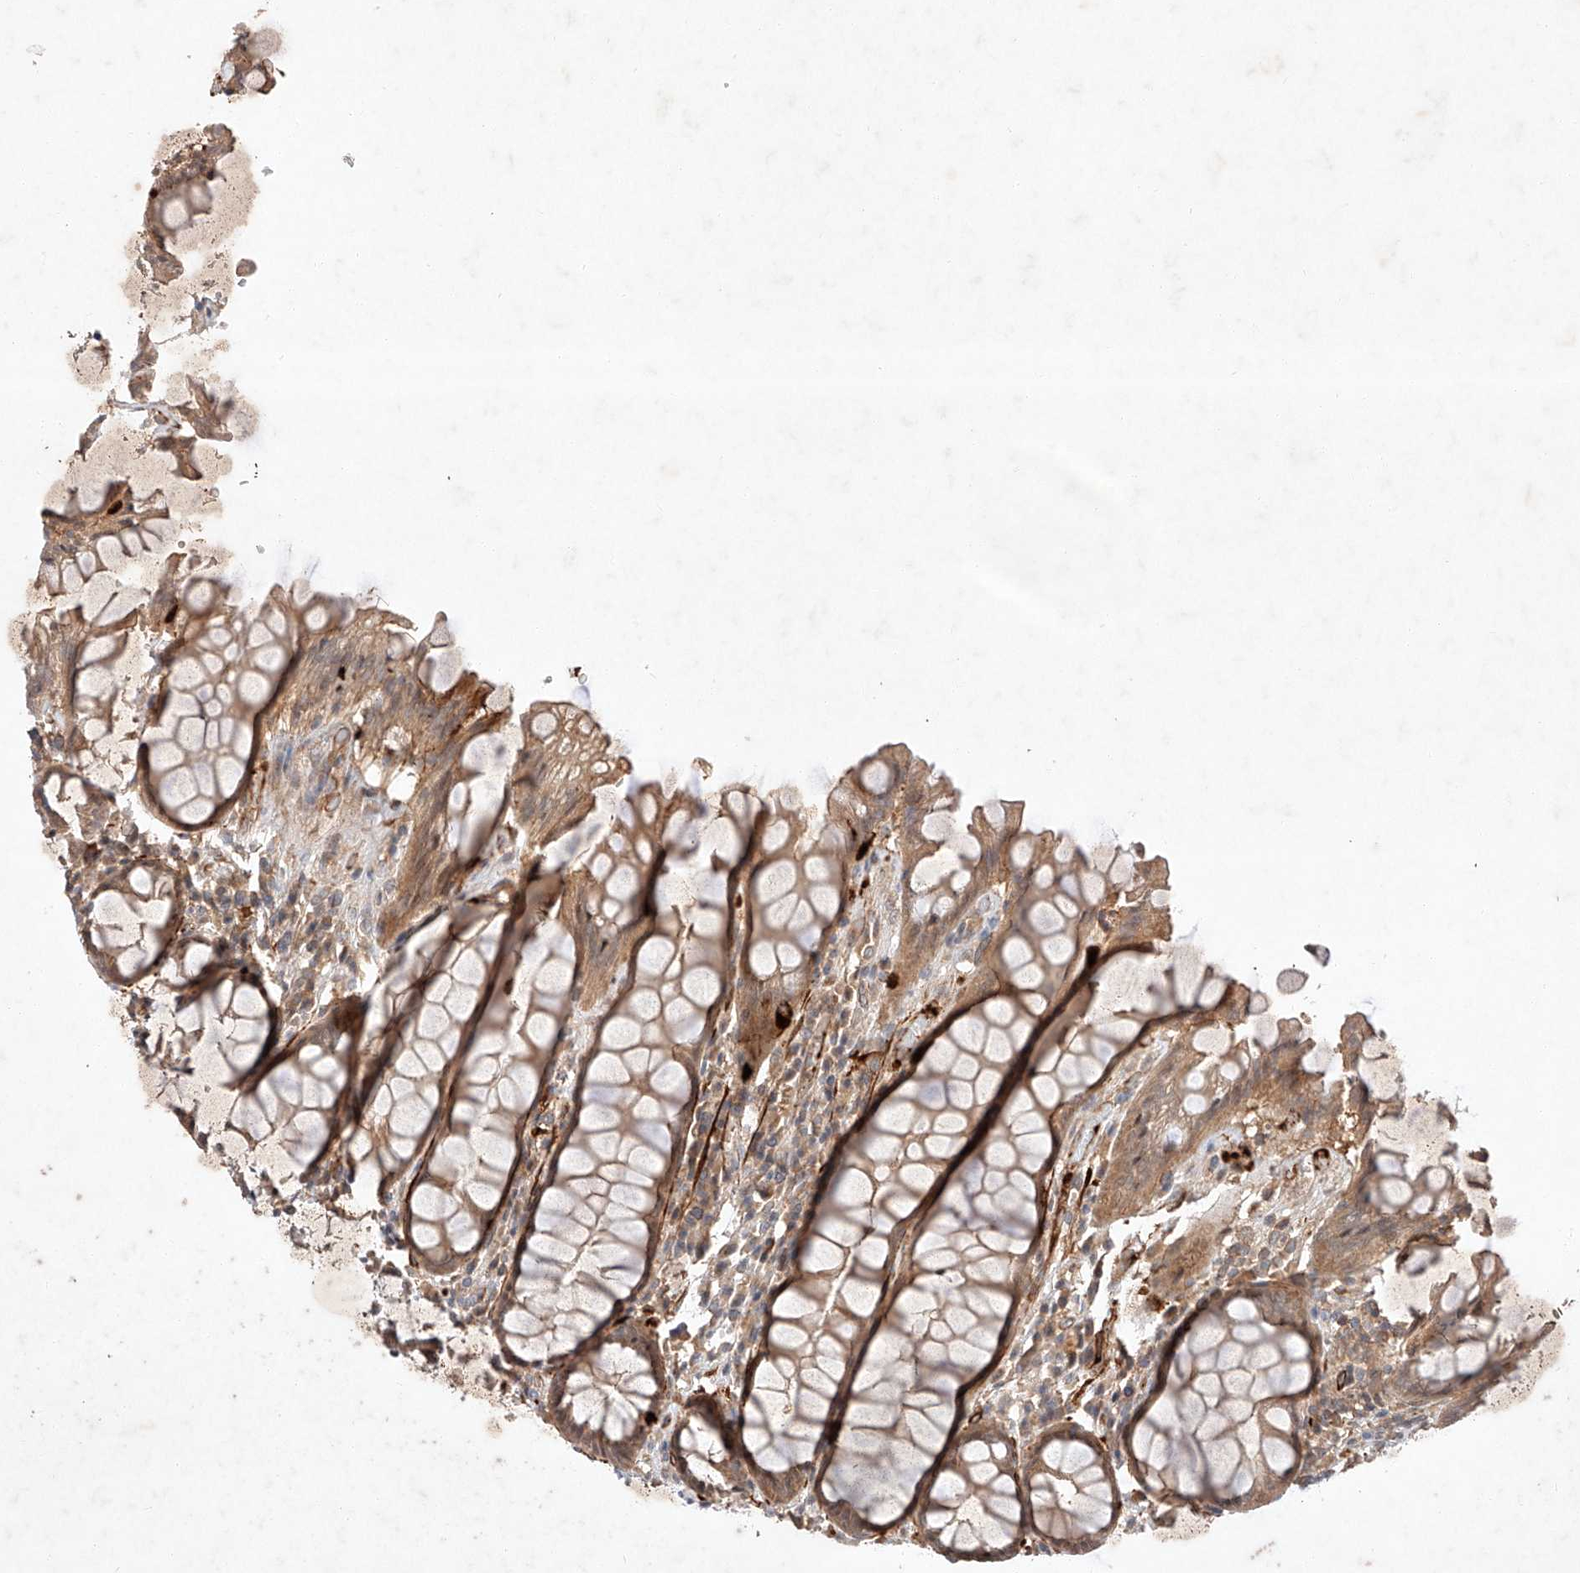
{"staining": {"intensity": "moderate", "quantity": ">75%", "location": "cytoplasmic/membranous"}, "tissue": "rectum", "cell_type": "Glandular cells", "image_type": "normal", "snomed": [{"axis": "morphology", "description": "Normal tissue, NOS"}, {"axis": "topography", "description": "Rectum"}], "caption": "Normal rectum was stained to show a protein in brown. There is medium levels of moderate cytoplasmic/membranous expression in approximately >75% of glandular cells. (IHC, brightfield microscopy, high magnification).", "gene": "ARHGAP33", "patient": {"sex": "male", "age": 64}}